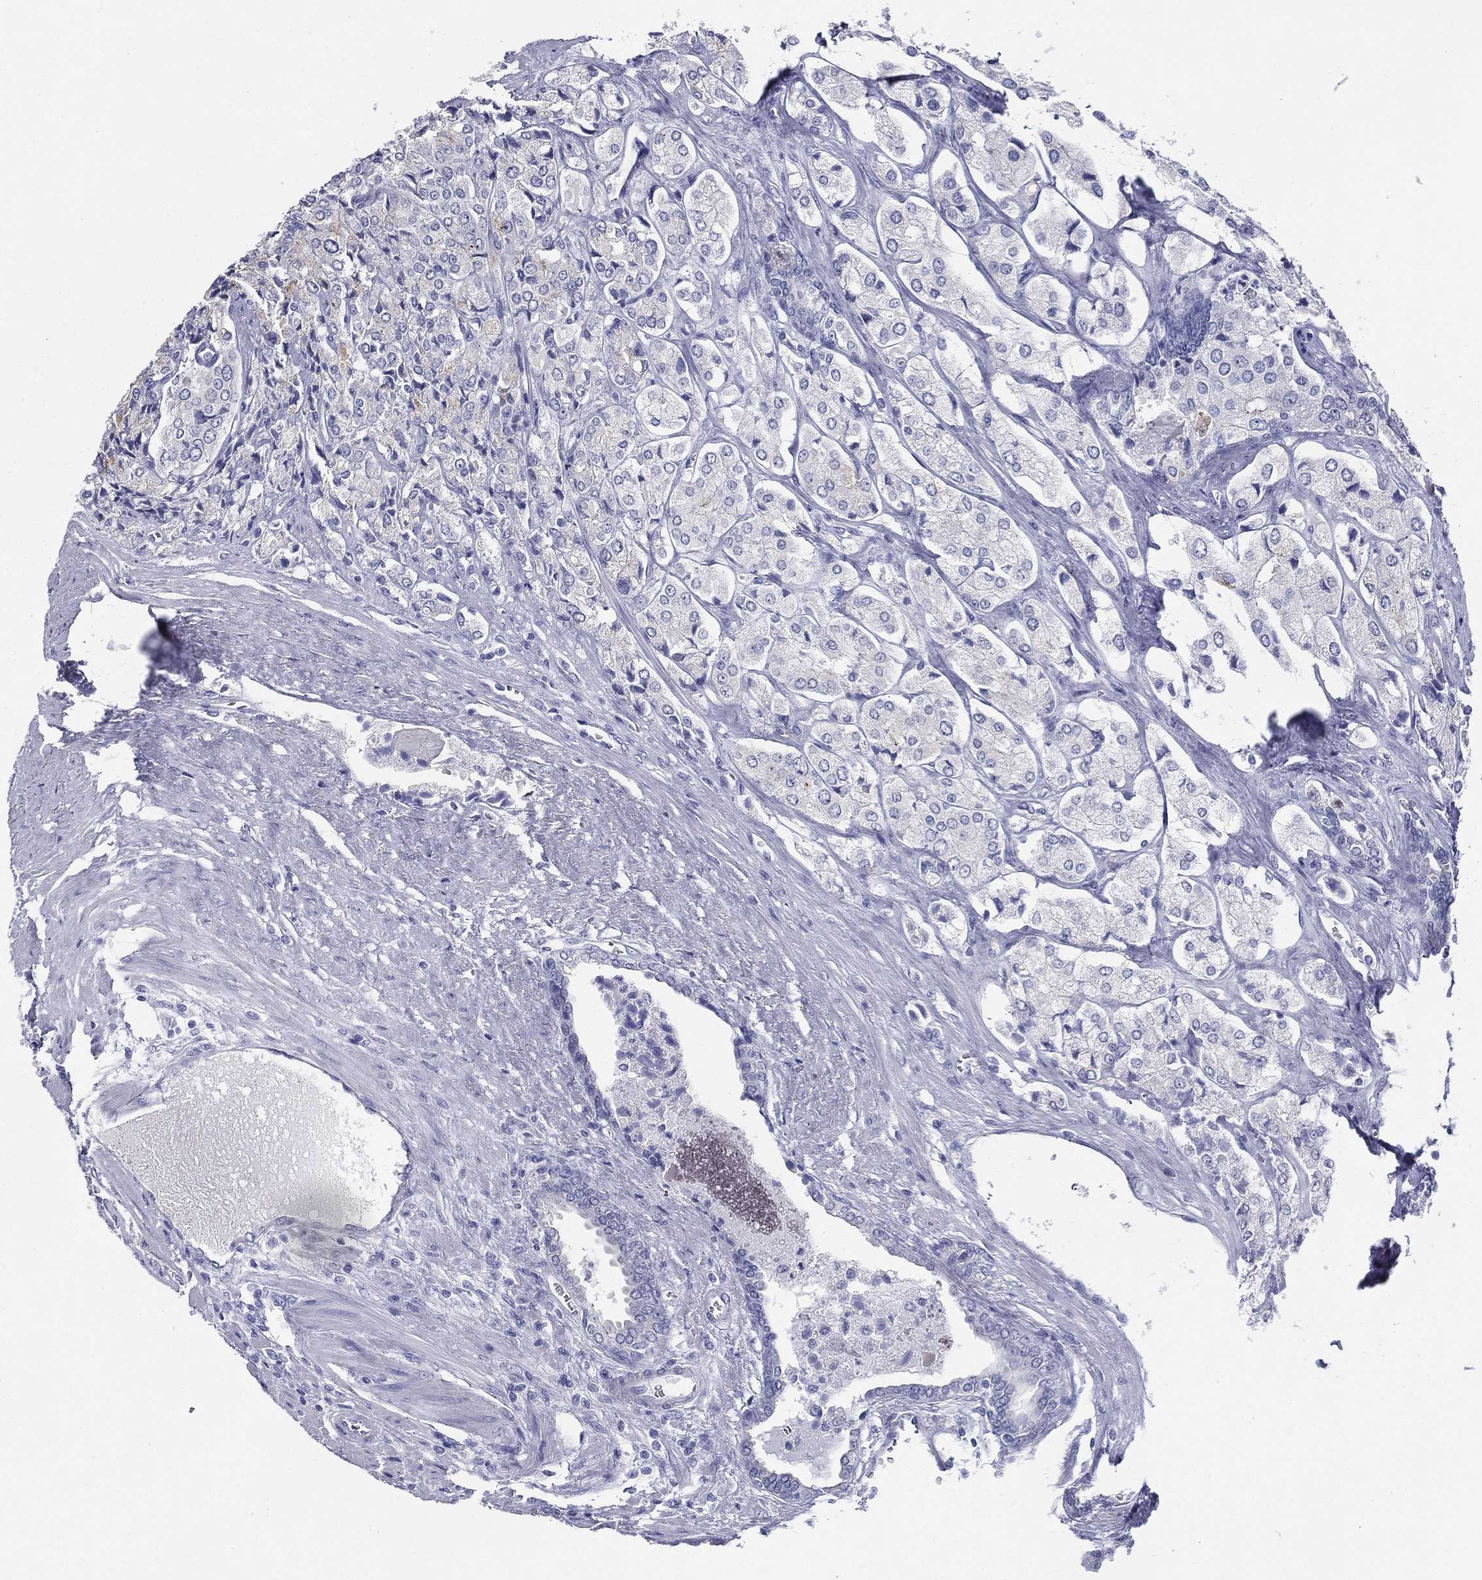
{"staining": {"intensity": "negative", "quantity": "none", "location": "none"}, "tissue": "prostate cancer", "cell_type": "Tumor cells", "image_type": "cancer", "snomed": [{"axis": "morphology", "description": "Adenocarcinoma, NOS"}, {"axis": "topography", "description": "Prostate and seminal vesicle, NOS"}, {"axis": "topography", "description": "Prostate"}], "caption": "An immunohistochemistry (IHC) histopathology image of prostate cancer is shown. There is no staining in tumor cells of prostate cancer. The staining is performed using DAB (3,3'-diaminobenzidine) brown chromogen with nuclei counter-stained in using hematoxylin.", "gene": "RSPH4A", "patient": {"sex": "male", "age": 67}}